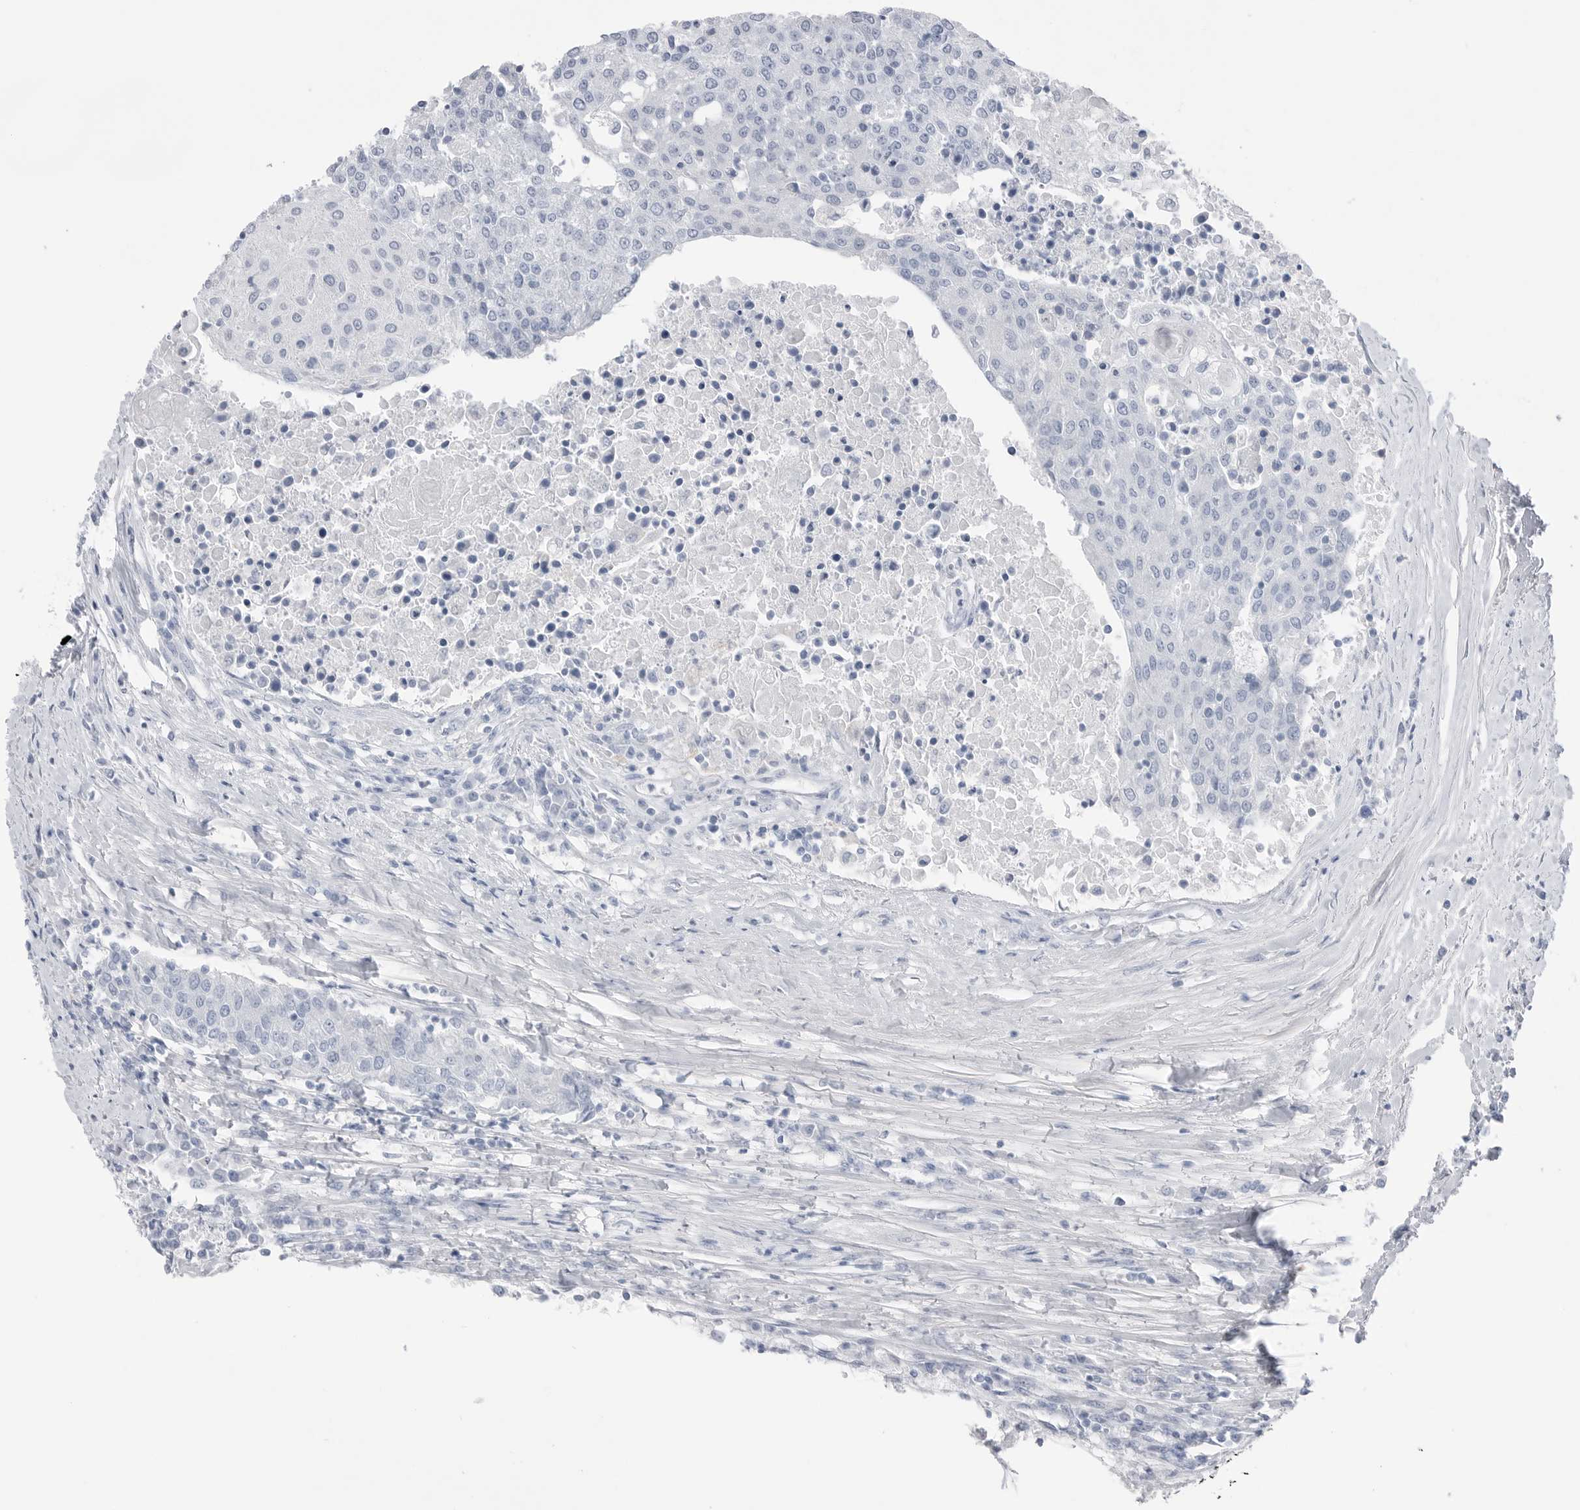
{"staining": {"intensity": "negative", "quantity": "none", "location": "none"}, "tissue": "urothelial cancer", "cell_type": "Tumor cells", "image_type": "cancer", "snomed": [{"axis": "morphology", "description": "Urothelial carcinoma, High grade"}, {"axis": "topography", "description": "Urinary bladder"}], "caption": "Immunohistochemistry of human urothelial carcinoma (high-grade) demonstrates no expression in tumor cells.", "gene": "ABHD12", "patient": {"sex": "female", "age": 85}}